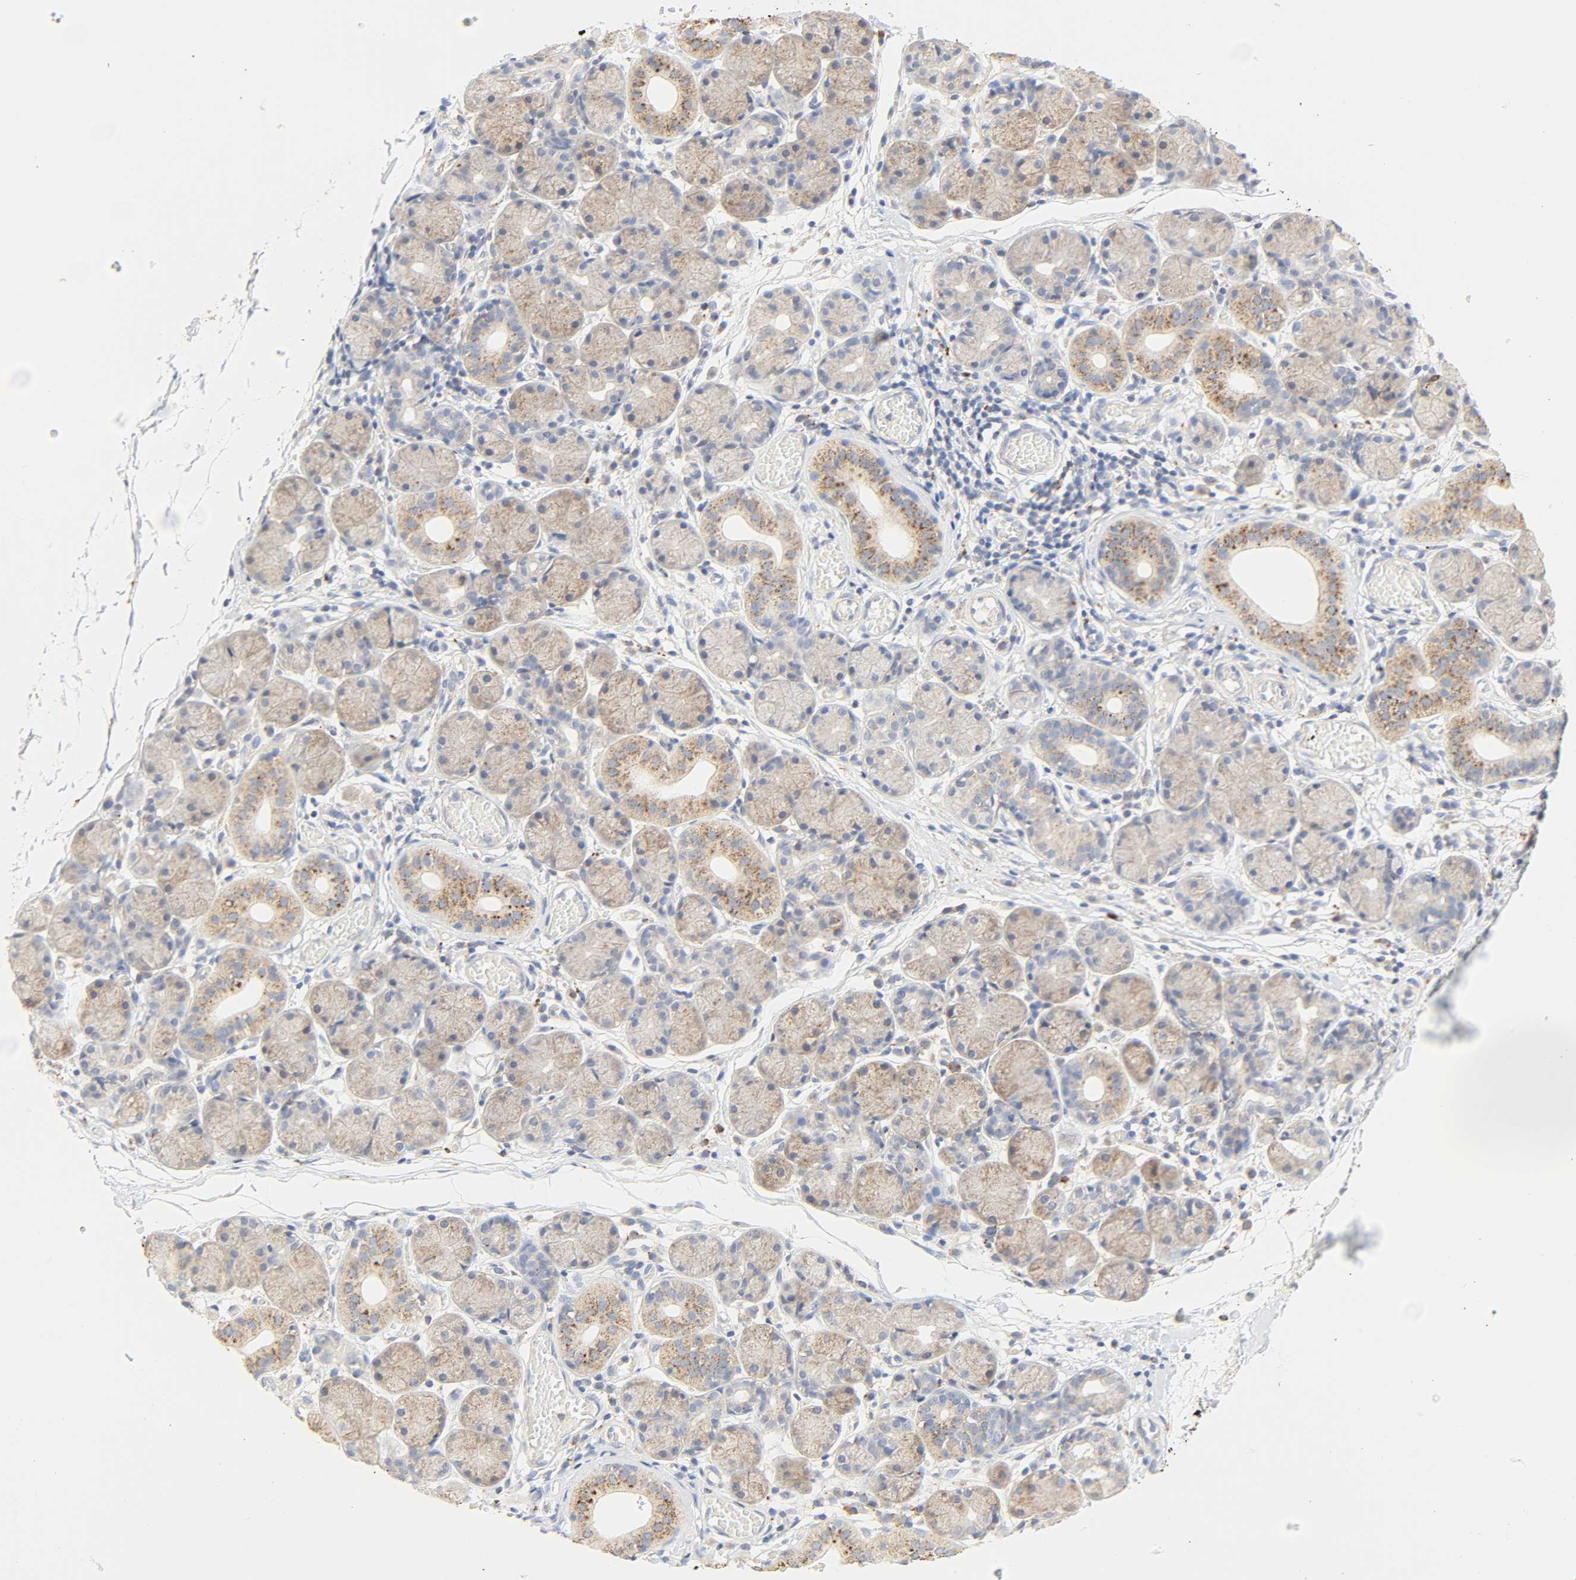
{"staining": {"intensity": "moderate", "quantity": ">75%", "location": "cytoplasmic/membranous"}, "tissue": "salivary gland", "cell_type": "Glandular cells", "image_type": "normal", "snomed": [{"axis": "morphology", "description": "Normal tissue, NOS"}, {"axis": "topography", "description": "Salivary gland"}], "caption": "An image showing moderate cytoplasmic/membranous expression in about >75% of glandular cells in unremarkable salivary gland, as visualized by brown immunohistochemical staining.", "gene": "CAMK2A", "patient": {"sex": "female", "age": 24}}